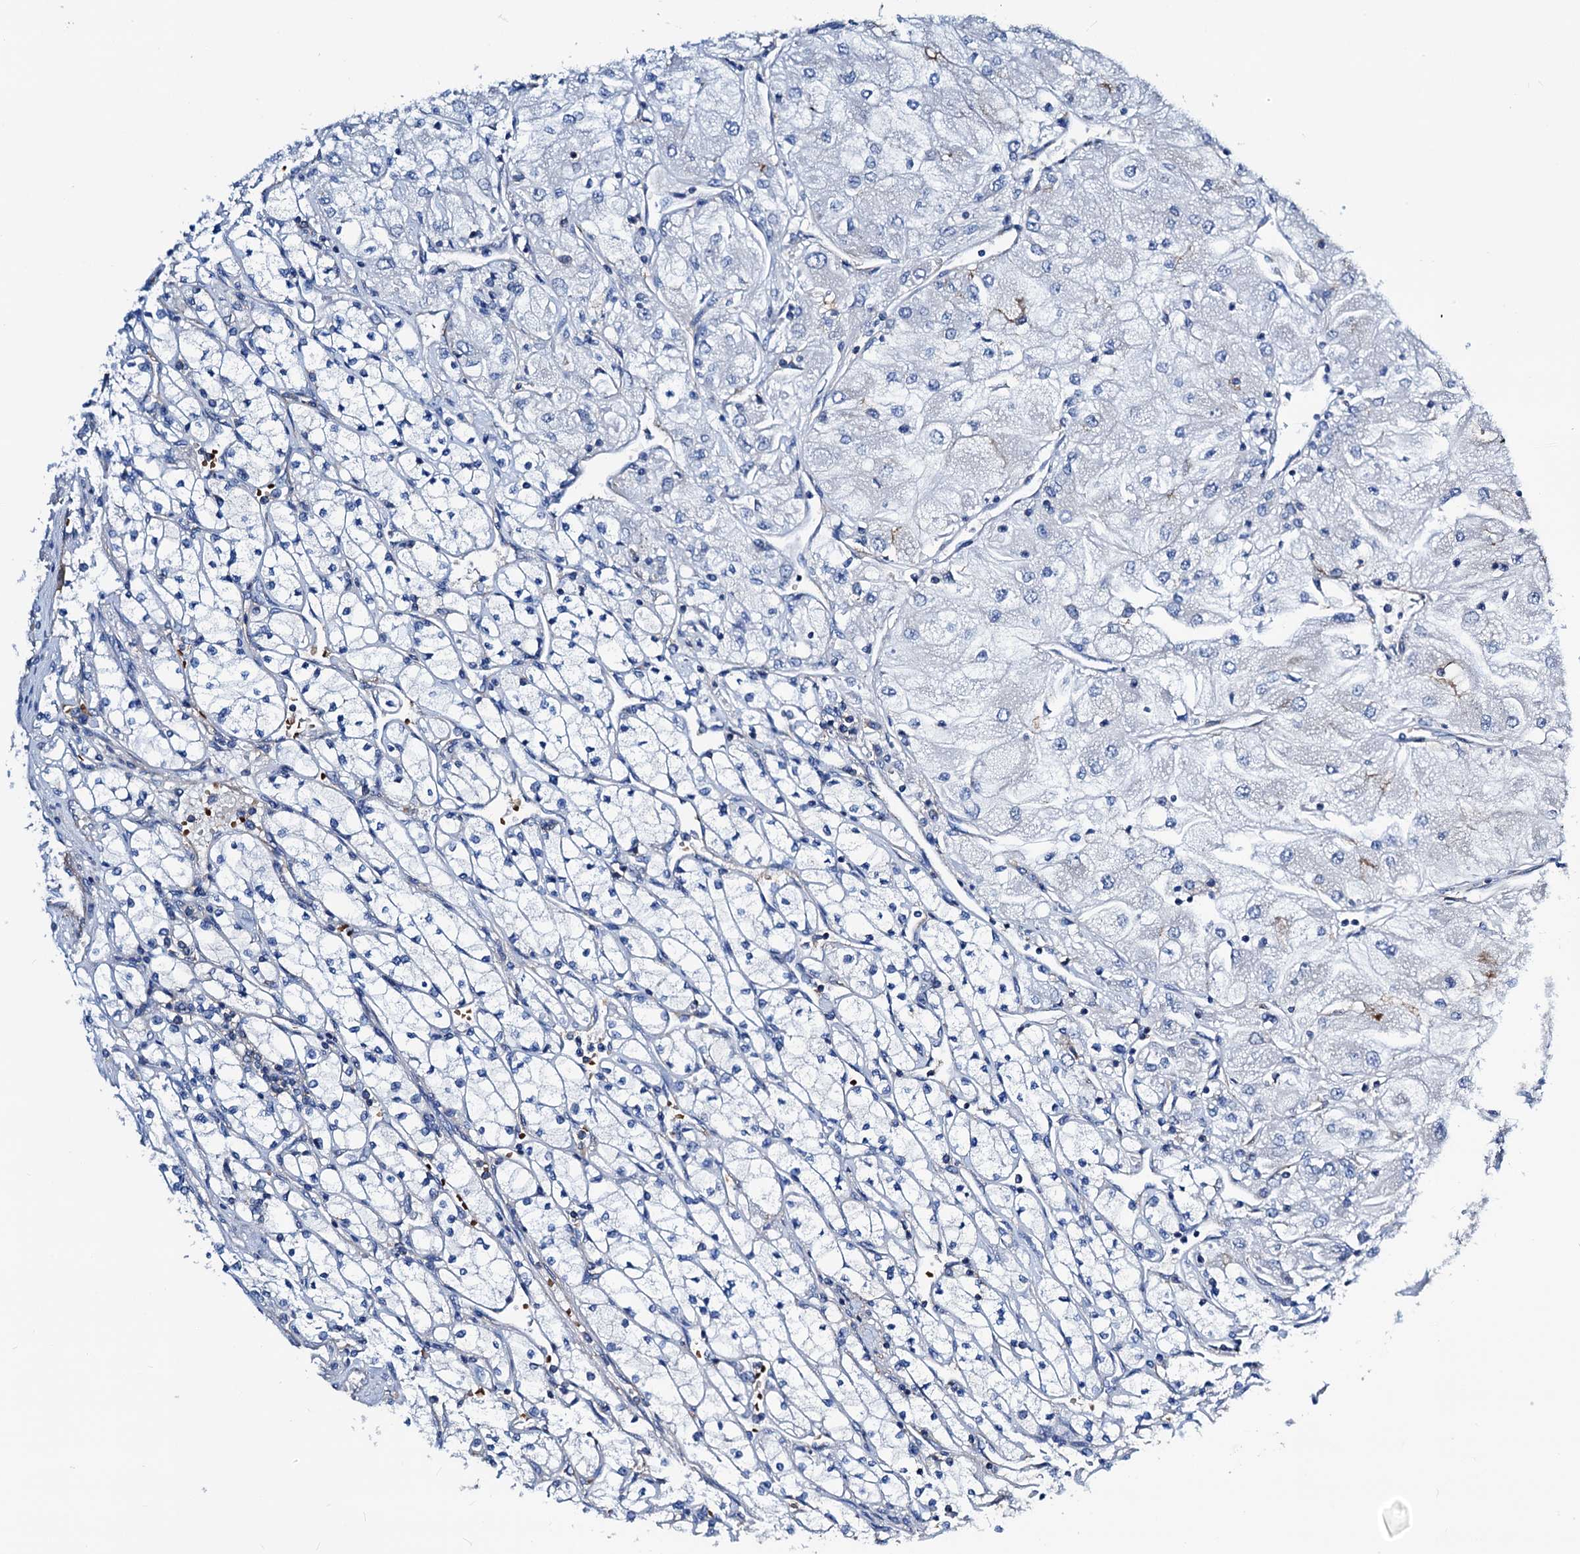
{"staining": {"intensity": "negative", "quantity": "none", "location": "none"}, "tissue": "renal cancer", "cell_type": "Tumor cells", "image_type": "cancer", "snomed": [{"axis": "morphology", "description": "Adenocarcinoma, NOS"}, {"axis": "topography", "description": "Kidney"}], "caption": "Immunohistochemical staining of human renal cancer displays no significant positivity in tumor cells.", "gene": "GCOM1", "patient": {"sex": "male", "age": 80}}